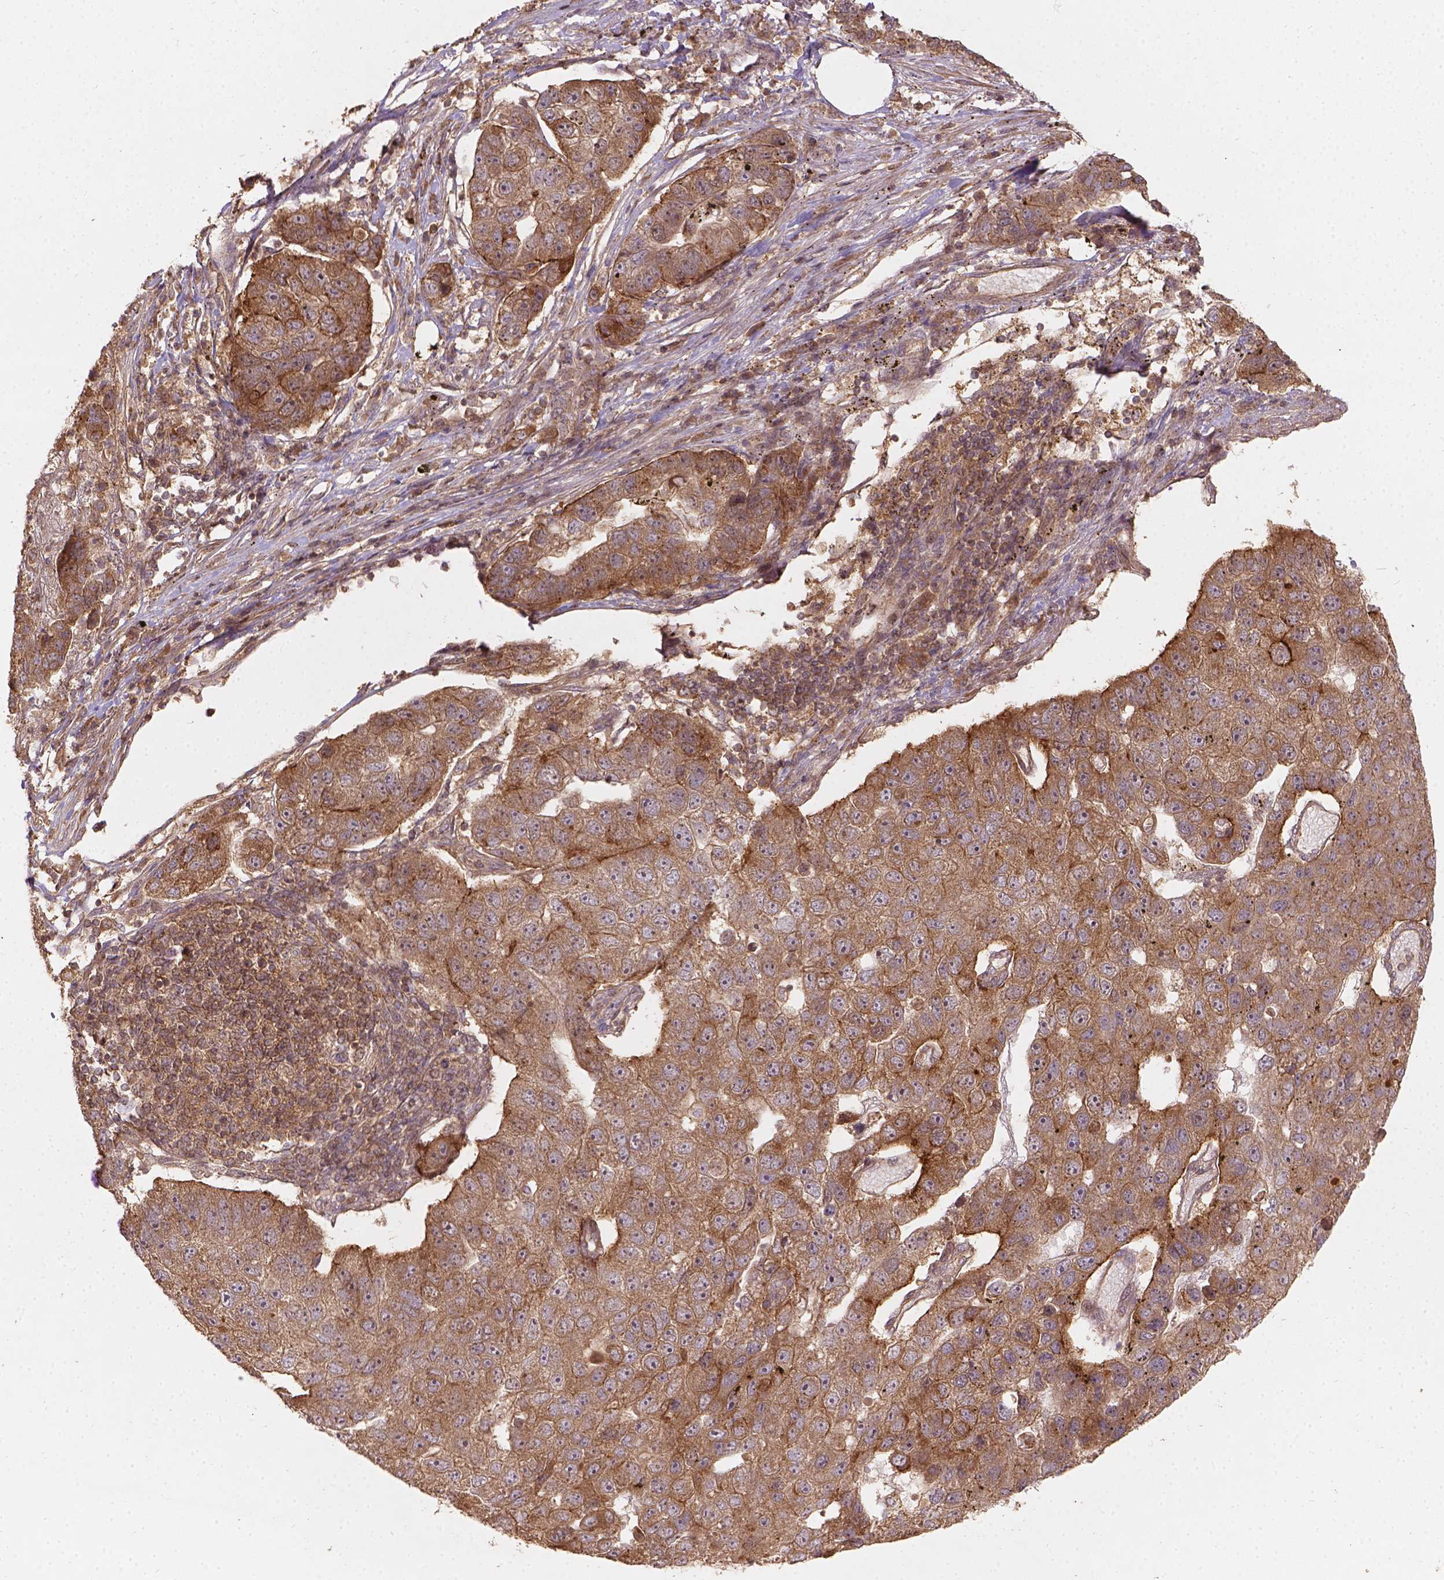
{"staining": {"intensity": "moderate", "quantity": ">75%", "location": "cytoplasmic/membranous"}, "tissue": "pancreatic cancer", "cell_type": "Tumor cells", "image_type": "cancer", "snomed": [{"axis": "morphology", "description": "Adenocarcinoma, NOS"}, {"axis": "topography", "description": "Pancreas"}], "caption": "Tumor cells demonstrate medium levels of moderate cytoplasmic/membranous positivity in about >75% of cells in human pancreatic cancer. The staining is performed using DAB (3,3'-diaminobenzidine) brown chromogen to label protein expression. The nuclei are counter-stained blue using hematoxylin.", "gene": "XPR1", "patient": {"sex": "female", "age": 61}}